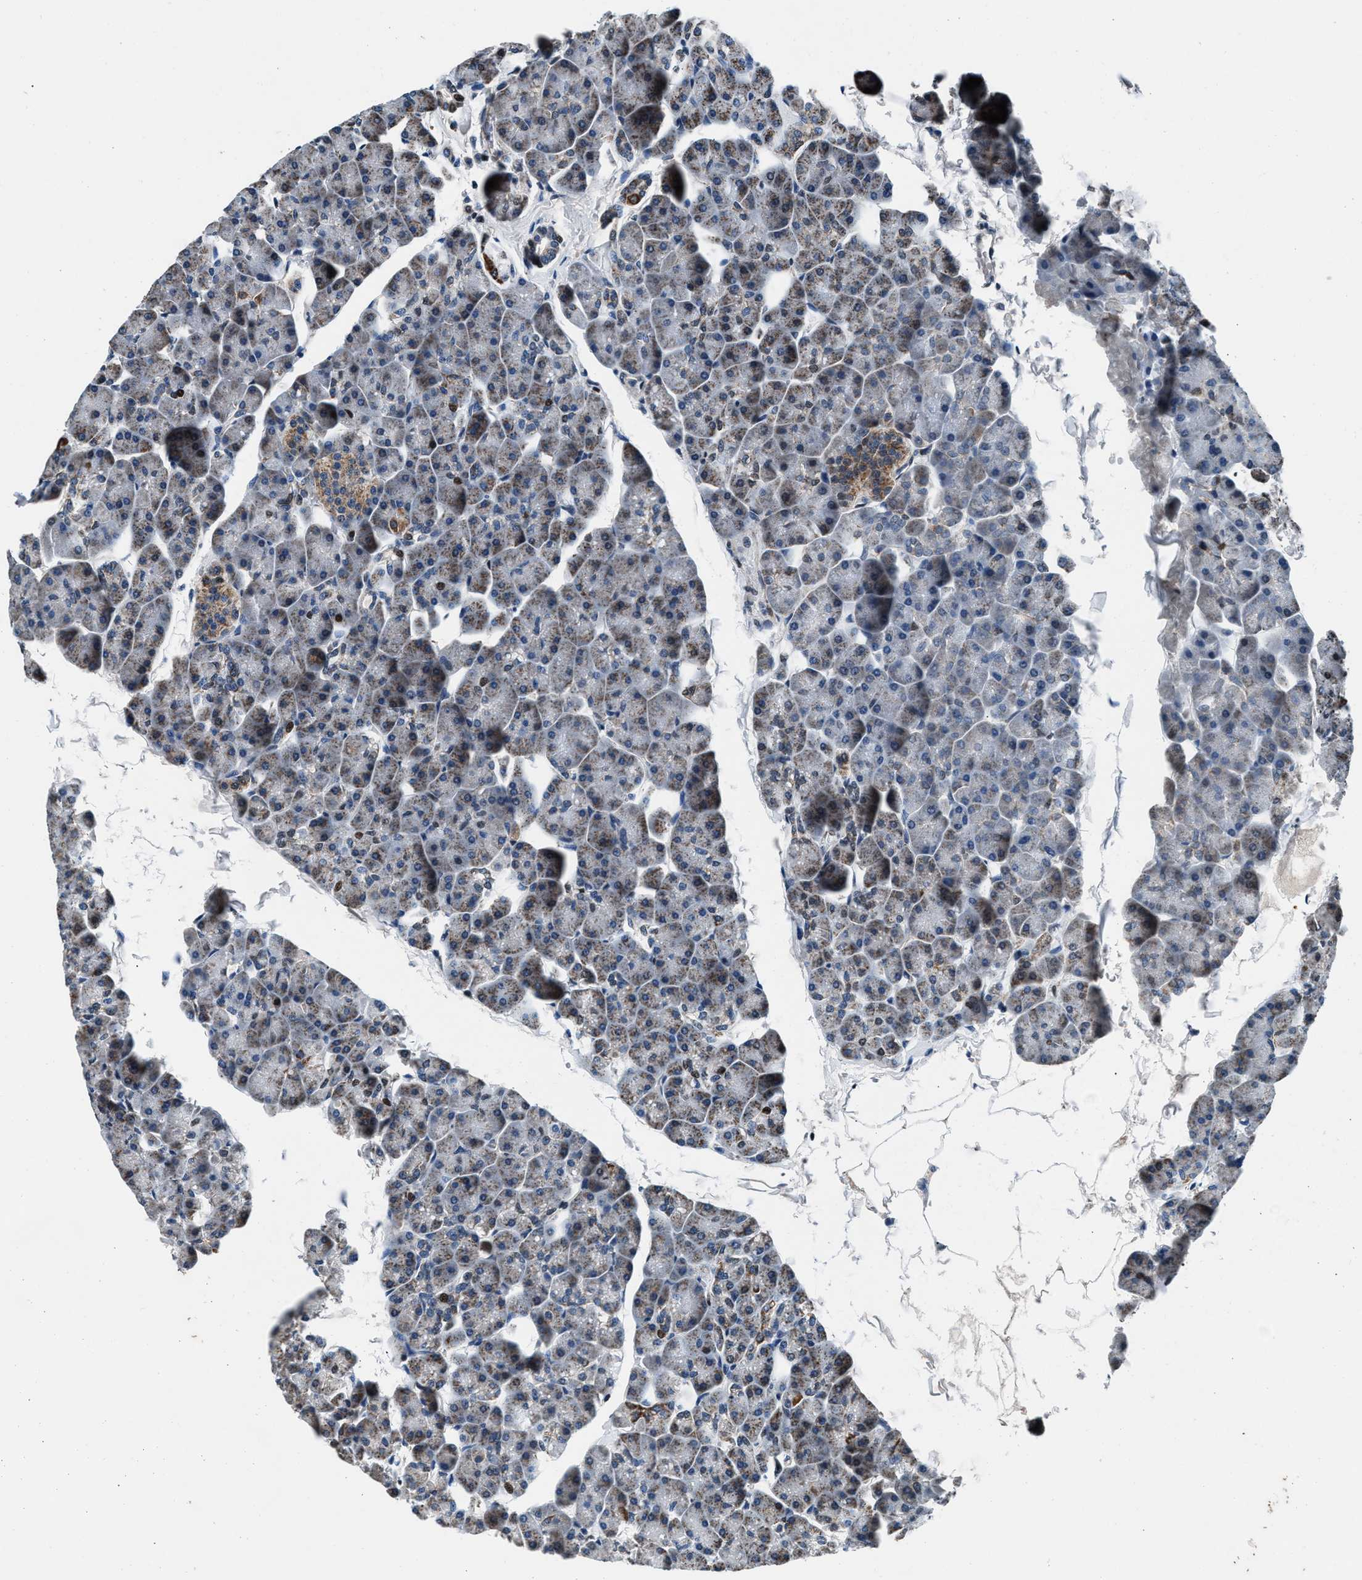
{"staining": {"intensity": "moderate", "quantity": "25%-75%", "location": "nuclear"}, "tissue": "pancreas", "cell_type": "Exocrine glandular cells", "image_type": "normal", "snomed": [{"axis": "morphology", "description": "Normal tissue, NOS"}, {"axis": "topography", "description": "Pancreas"}], "caption": "This micrograph shows unremarkable pancreas stained with immunohistochemistry (IHC) to label a protein in brown. The nuclear of exocrine glandular cells show moderate positivity for the protein. Nuclei are counter-stained blue.", "gene": "PRRC2B", "patient": {"sex": "male", "age": 35}}